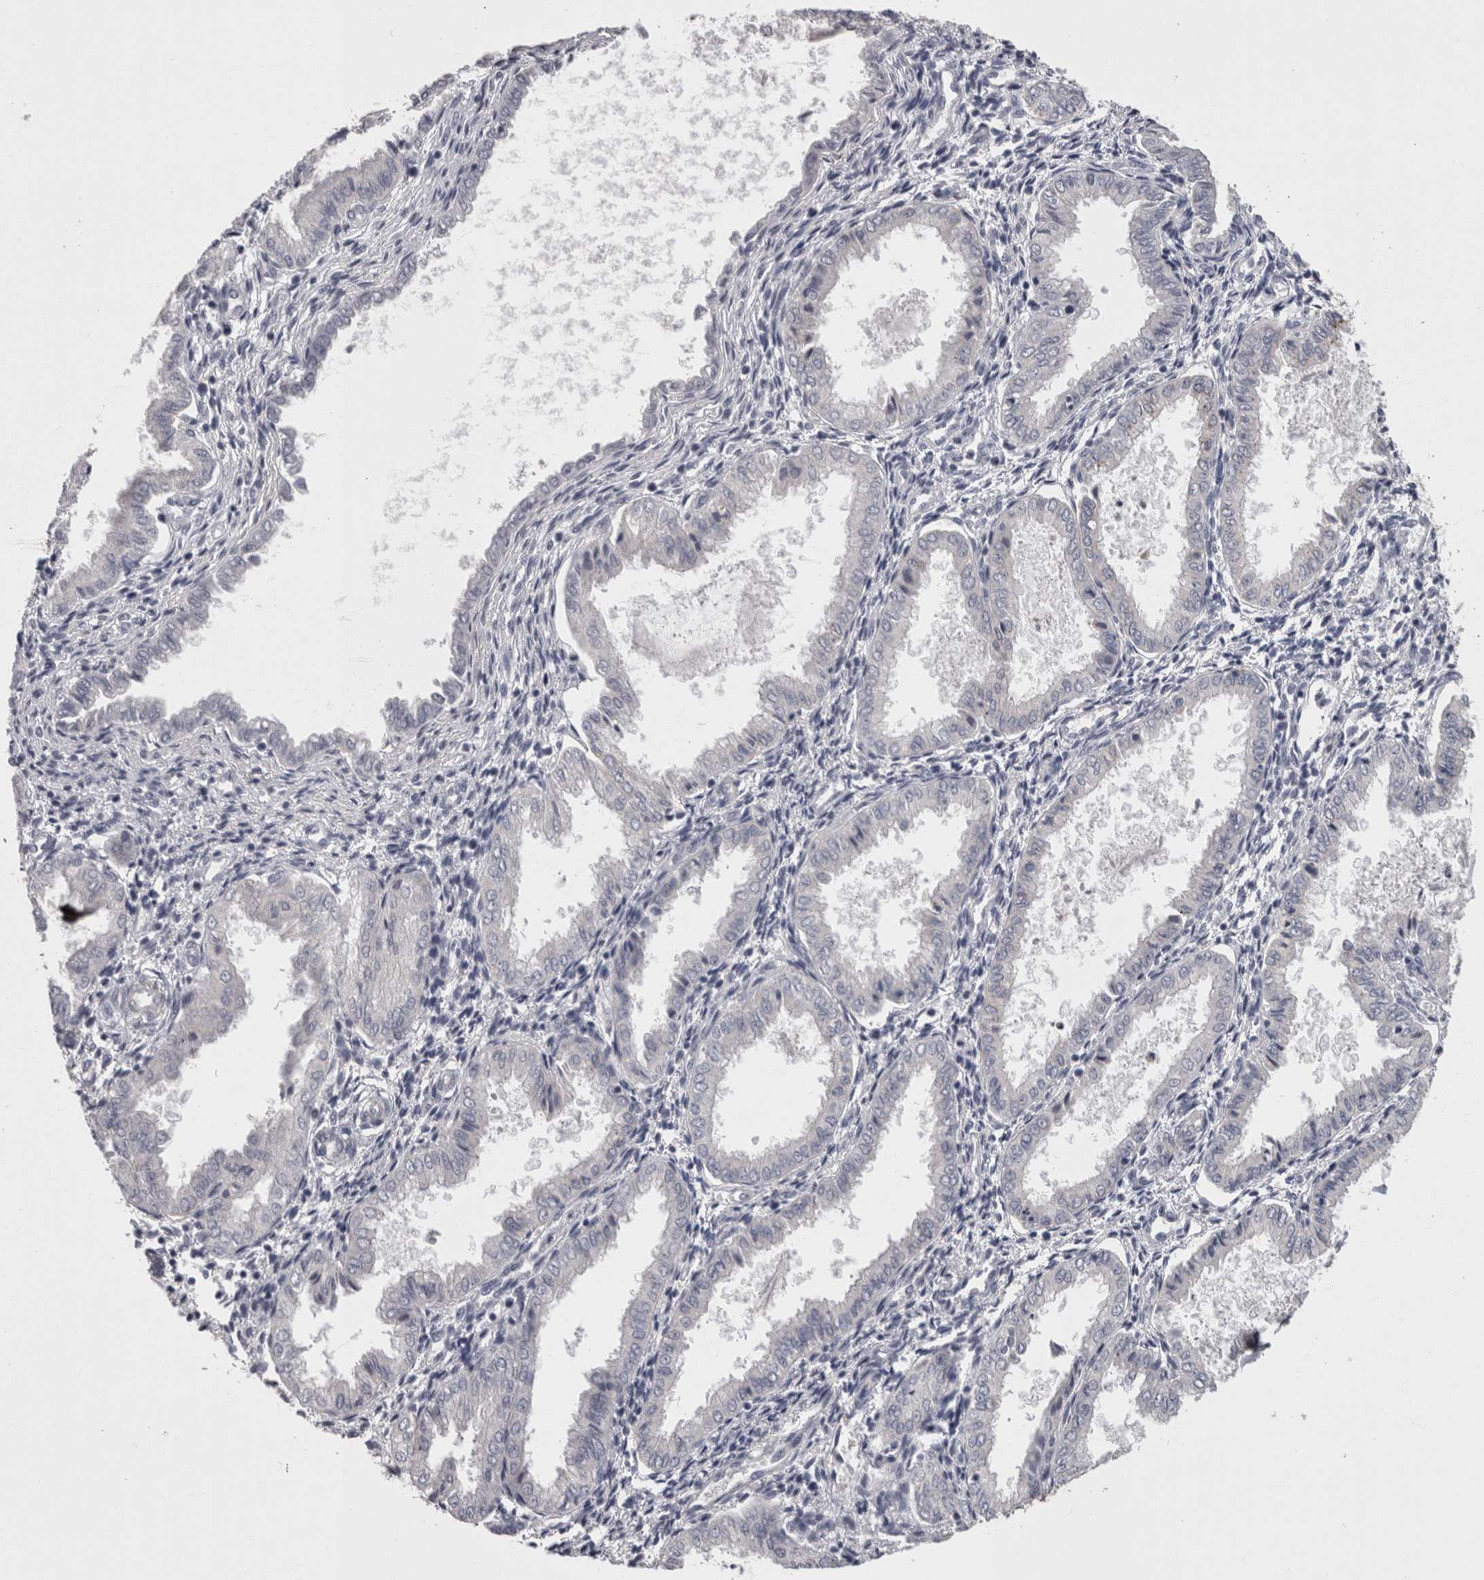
{"staining": {"intensity": "weak", "quantity": "<25%", "location": "cytoplasmic/membranous"}, "tissue": "endometrium", "cell_type": "Cells in endometrial stroma", "image_type": "normal", "snomed": [{"axis": "morphology", "description": "Normal tissue, NOS"}, {"axis": "topography", "description": "Endometrium"}], "caption": "A high-resolution histopathology image shows IHC staining of normal endometrium, which demonstrates no significant expression in cells in endometrial stroma.", "gene": "RMDN1", "patient": {"sex": "female", "age": 33}}